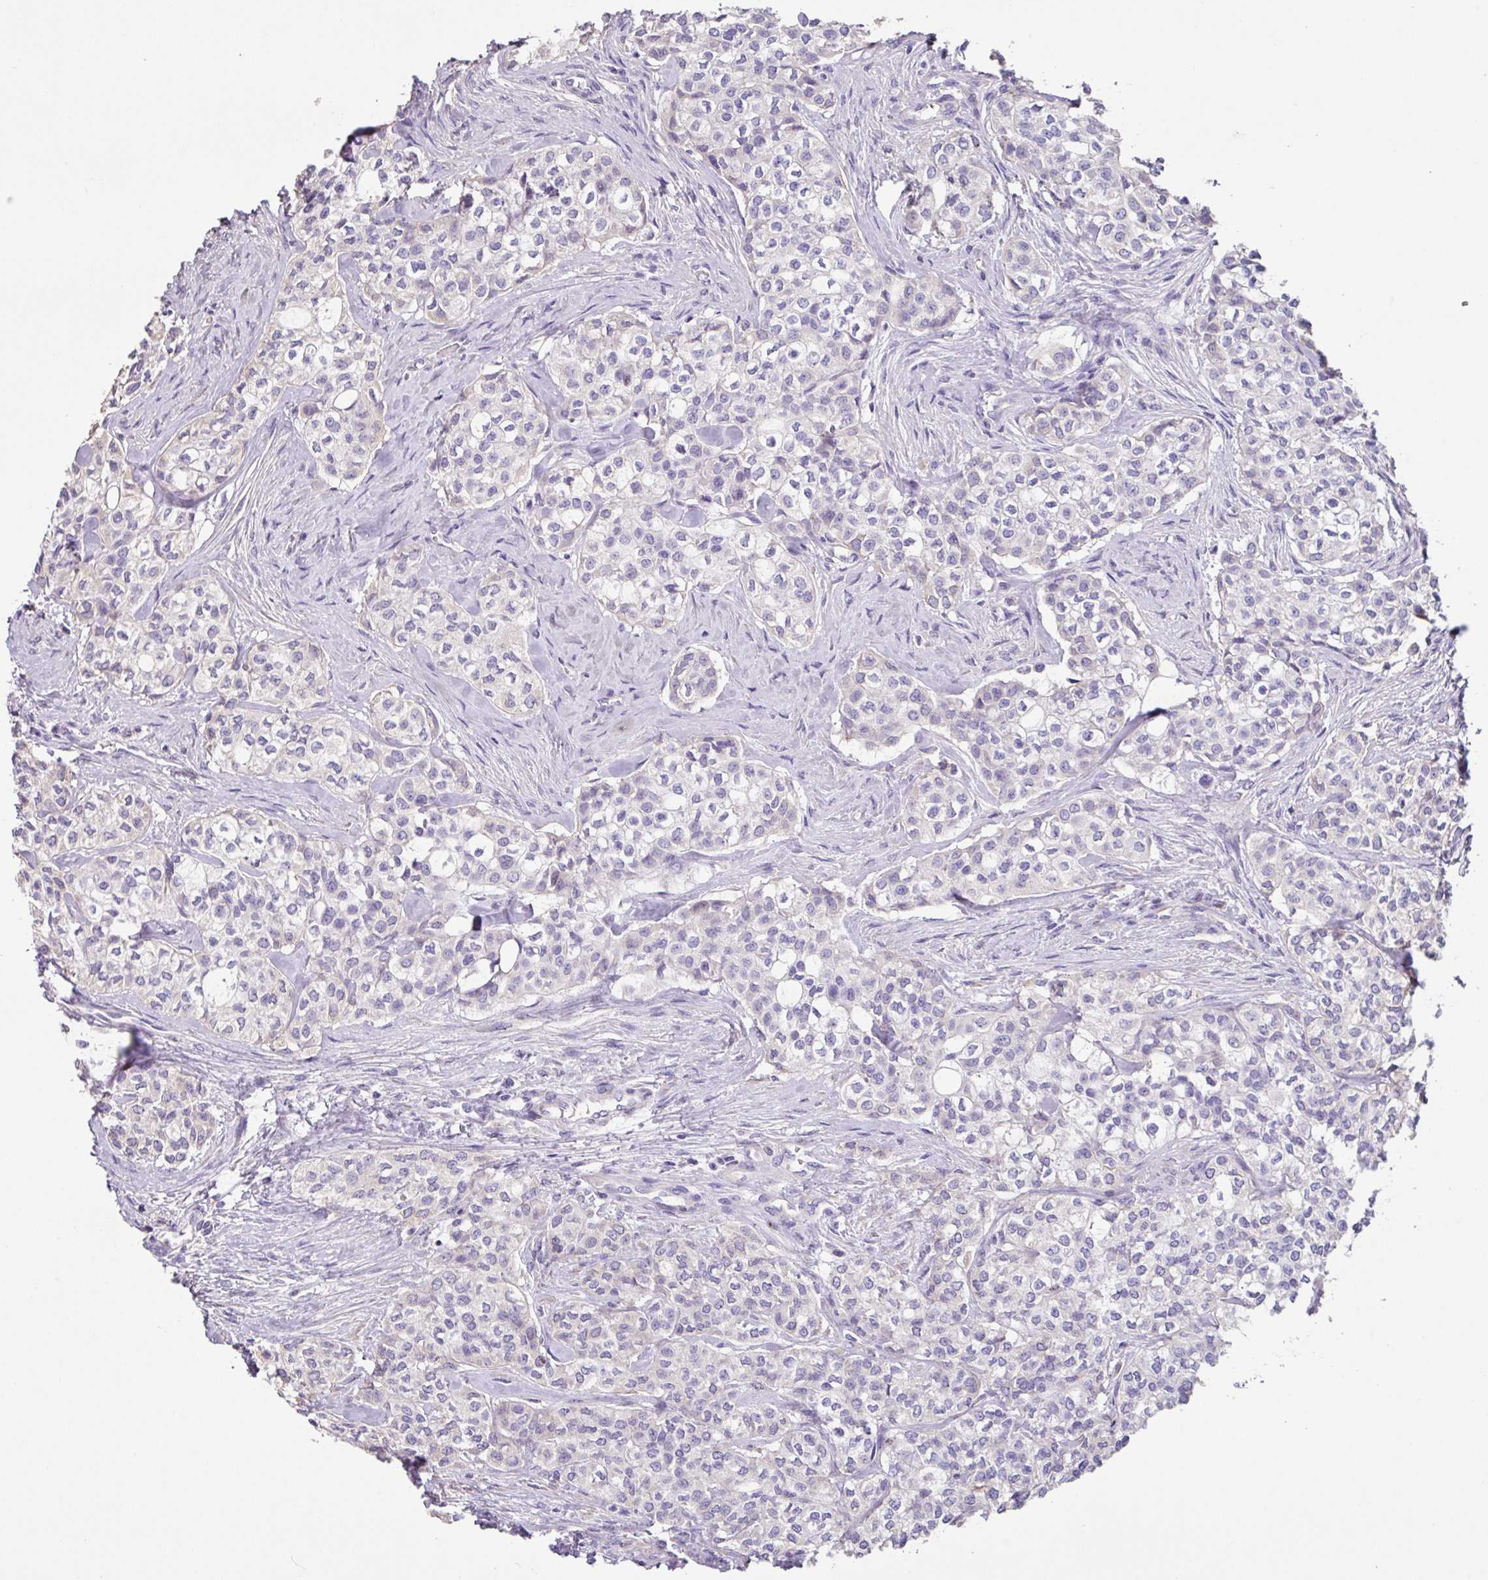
{"staining": {"intensity": "negative", "quantity": "none", "location": "none"}, "tissue": "head and neck cancer", "cell_type": "Tumor cells", "image_type": "cancer", "snomed": [{"axis": "morphology", "description": "Adenocarcinoma, NOS"}, {"axis": "topography", "description": "Head-Neck"}], "caption": "Tumor cells are negative for protein expression in human head and neck adenocarcinoma.", "gene": "ZG16", "patient": {"sex": "male", "age": 81}}